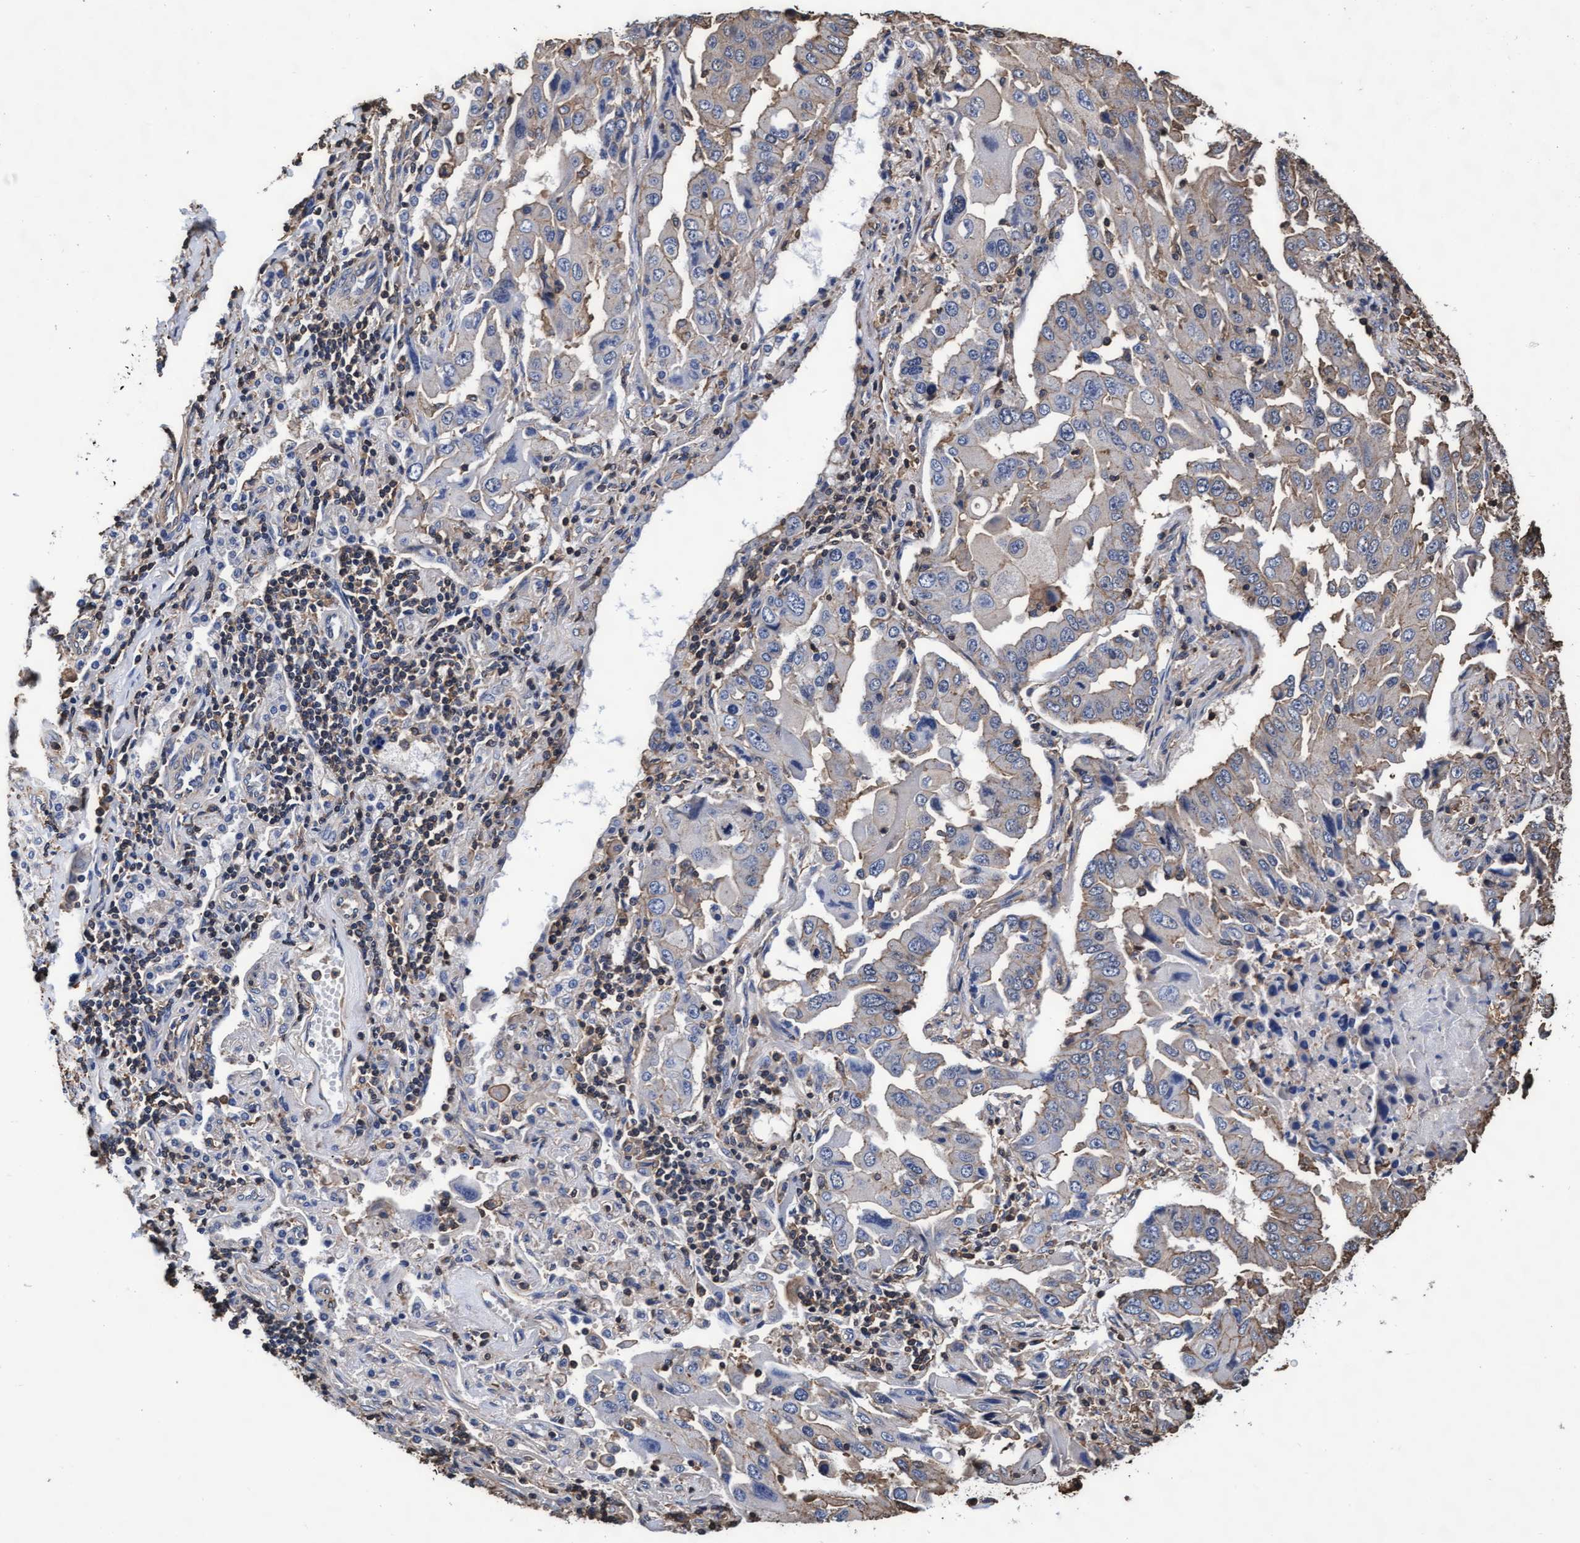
{"staining": {"intensity": "weak", "quantity": "<25%", "location": "cytoplasmic/membranous"}, "tissue": "lung cancer", "cell_type": "Tumor cells", "image_type": "cancer", "snomed": [{"axis": "morphology", "description": "Adenocarcinoma, NOS"}, {"axis": "topography", "description": "Lung"}], "caption": "Tumor cells are negative for brown protein staining in lung adenocarcinoma.", "gene": "GRHPR", "patient": {"sex": "female", "age": 65}}